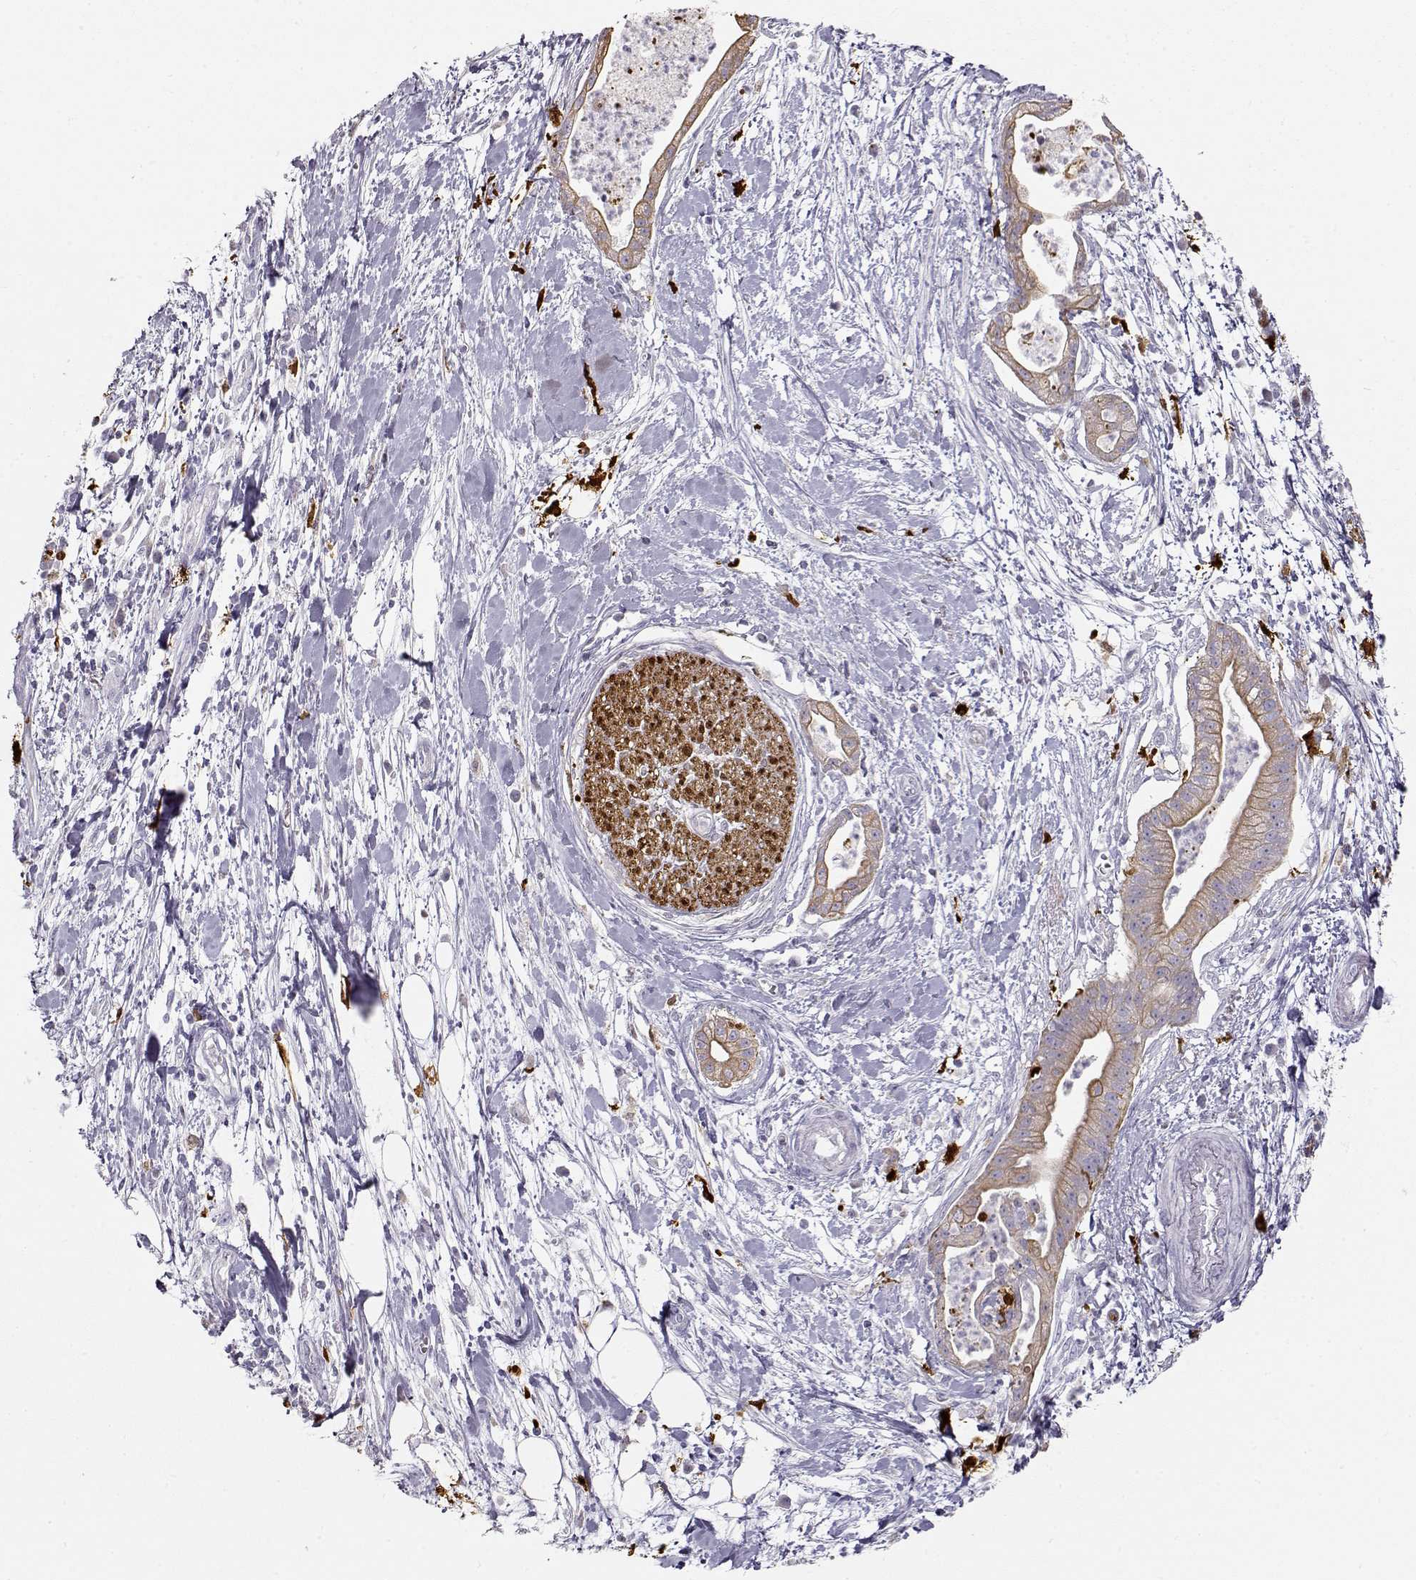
{"staining": {"intensity": "moderate", "quantity": ">75%", "location": "cytoplasmic/membranous"}, "tissue": "pancreatic cancer", "cell_type": "Tumor cells", "image_type": "cancer", "snomed": [{"axis": "morphology", "description": "Normal tissue, NOS"}, {"axis": "morphology", "description": "Adenocarcinoma, NOS"}, {"axis": "topography", "description": "Lymph node"}, {"axis": "topography", "description": "Pancreas"}], "caption": "This photomicrograph exhibits IHC staining of adenocarcinoma (pancreatic), with medium moderate cytoplasmic/membranous positivity in about >75% of tumor cells.", "gene": "S100B", "patient": {"sex": "female", "age": 58}}